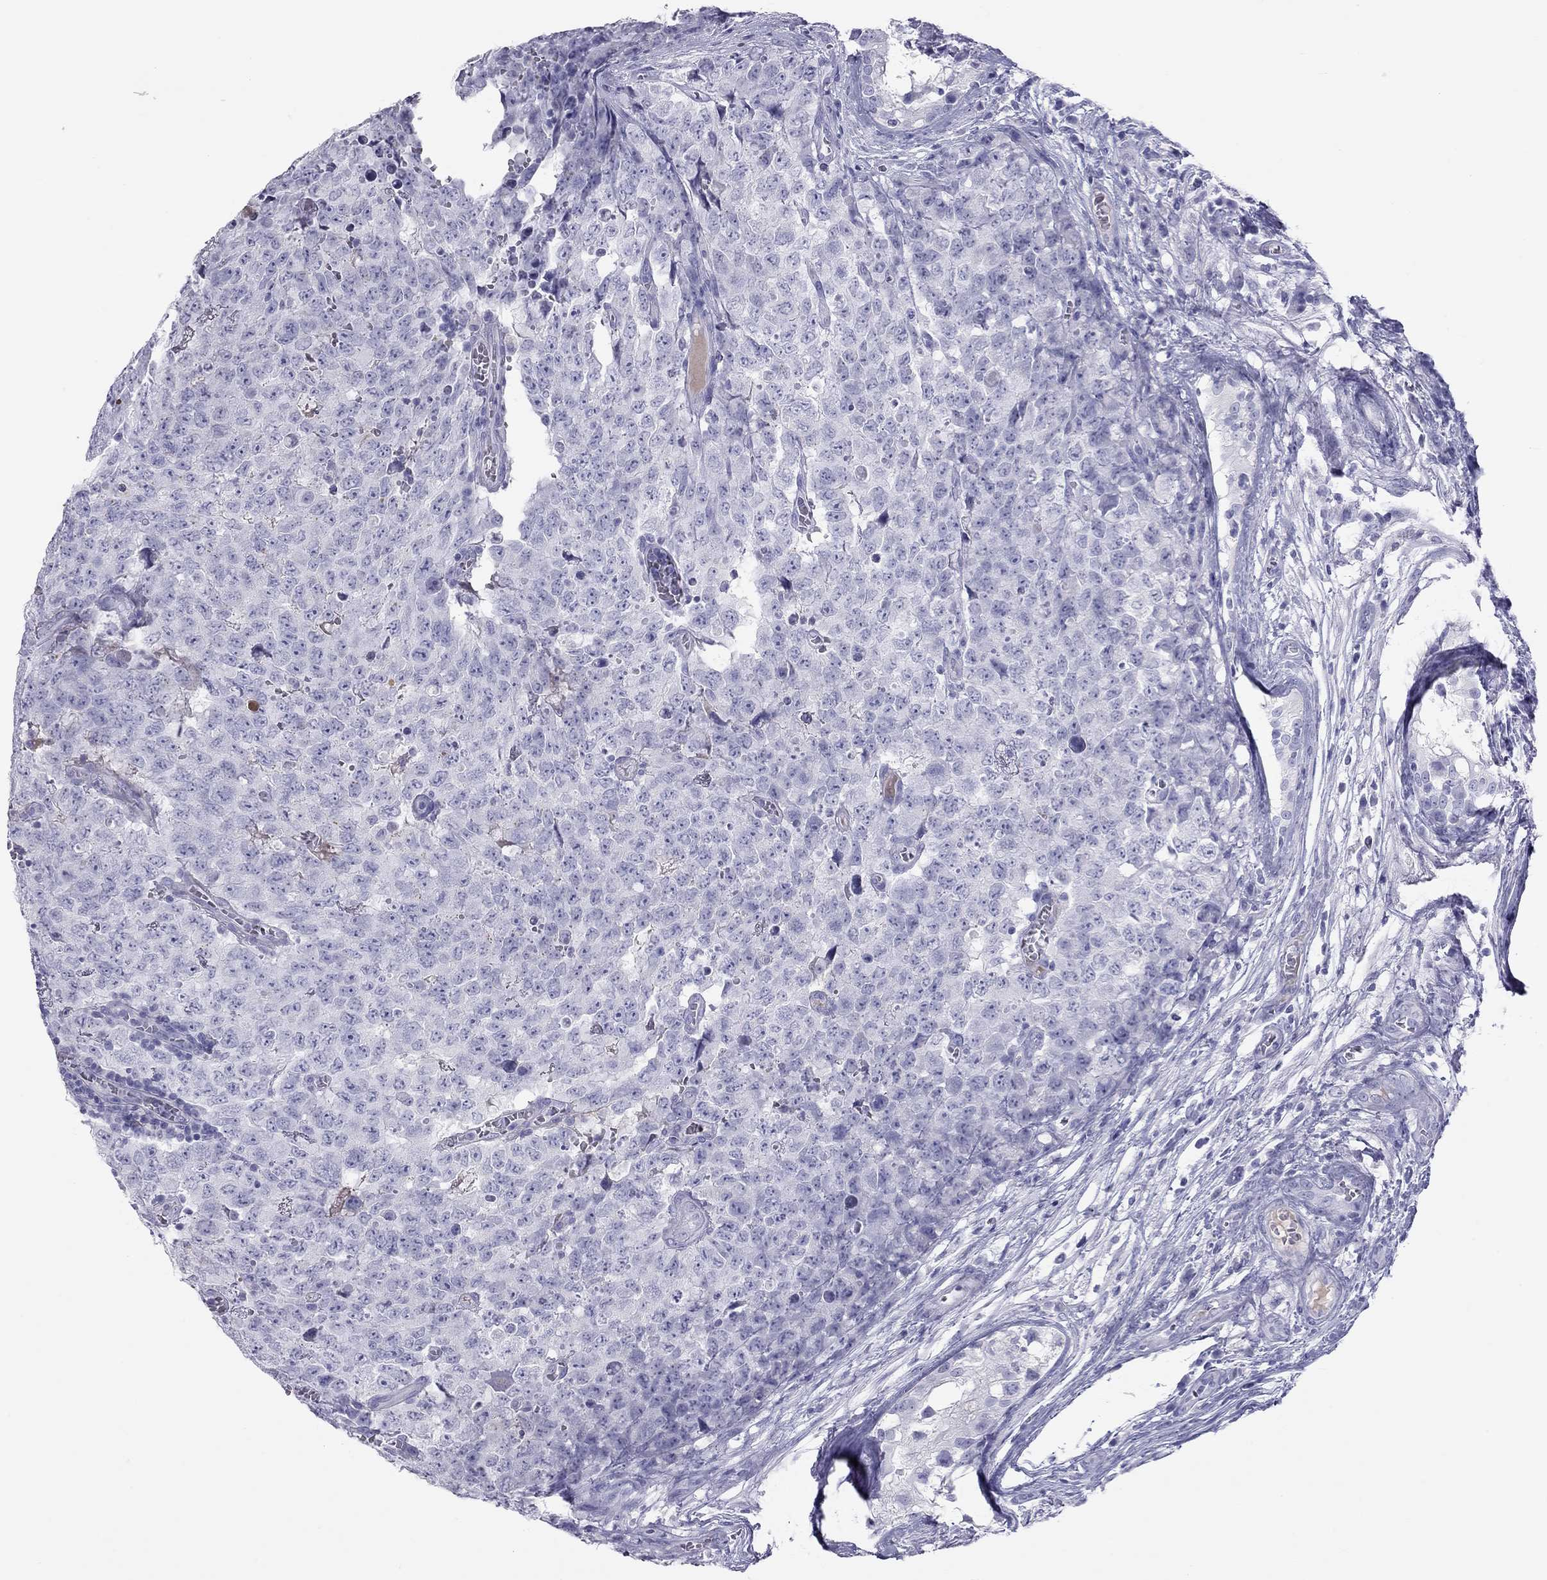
{"staining": {"intensity": "negative", "quantity": "none", "location": "none"}, "tissue": "testis cancer", "cell_type": "Tumor cells", "image_type": "cancer", "snomed": [{"axis": "morphology", "description": "Carcinoma, Embryonal, NOS"}, {"axis": "topography", "description": "Testis"}], "caption": "Protein analysis of embryonal carcinoma (testis) demonstrates no significant expression in tumor cells.", "gene": "KLRG1", "patient": {"sex": "male", "age": 23}}